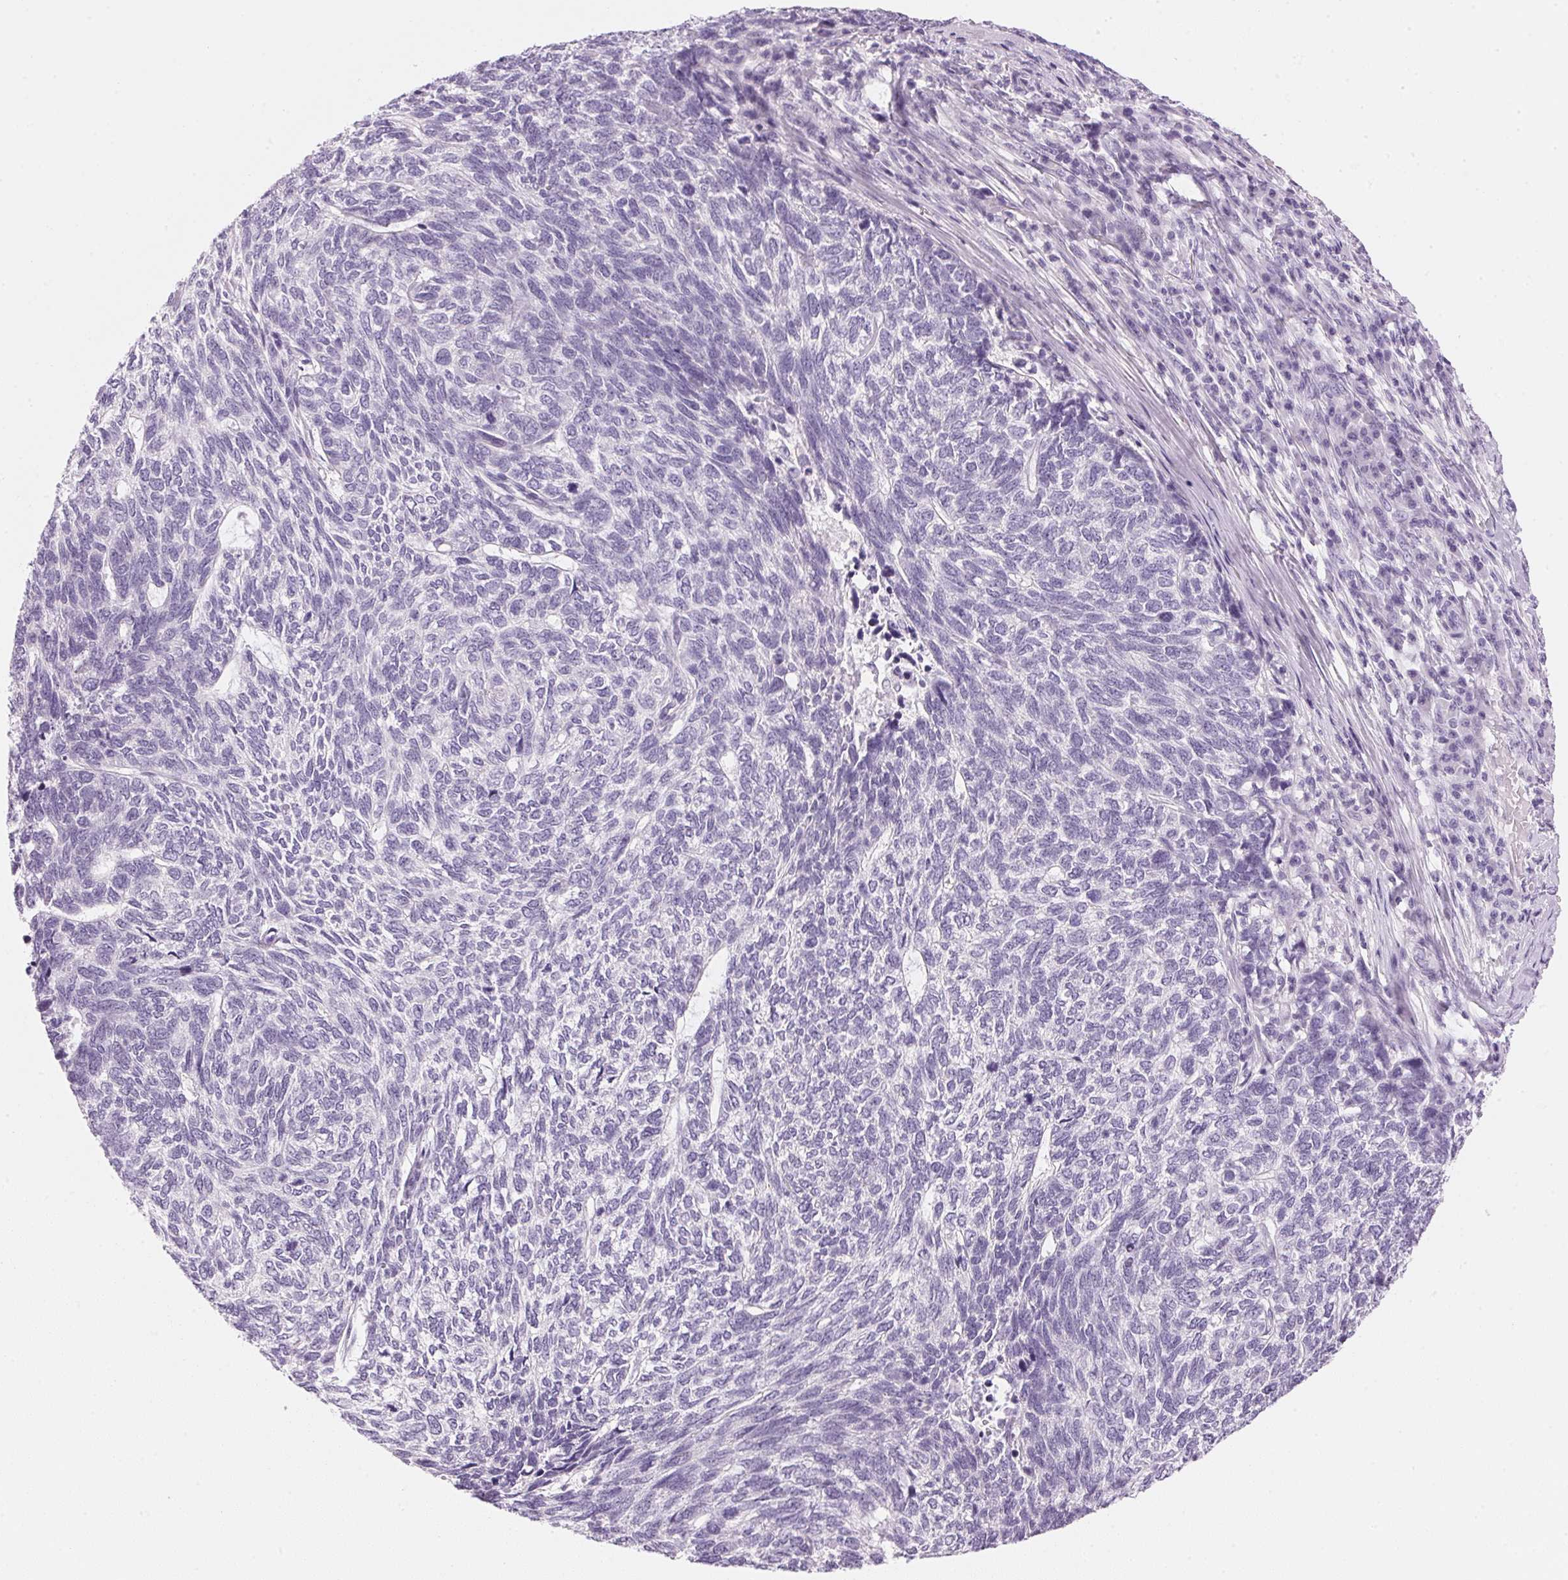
{"staining": {"intensity": "negative", "quantity": "none", "location": "none"}, "tissue": "skin cancer", "cell_type": "Tumor cells", "image_type": "cancer", "snomed": [{"axis": "morphology", "description": "Basal cell carcinoma"}, {"axis": "topography", "description": "Skin"}], "caption": "An image of human skin basal cell carcinoma is negative for staining in tumor cells.", "gene": "IGFBP1", "patient": {"sex": "female", "age": 65}}